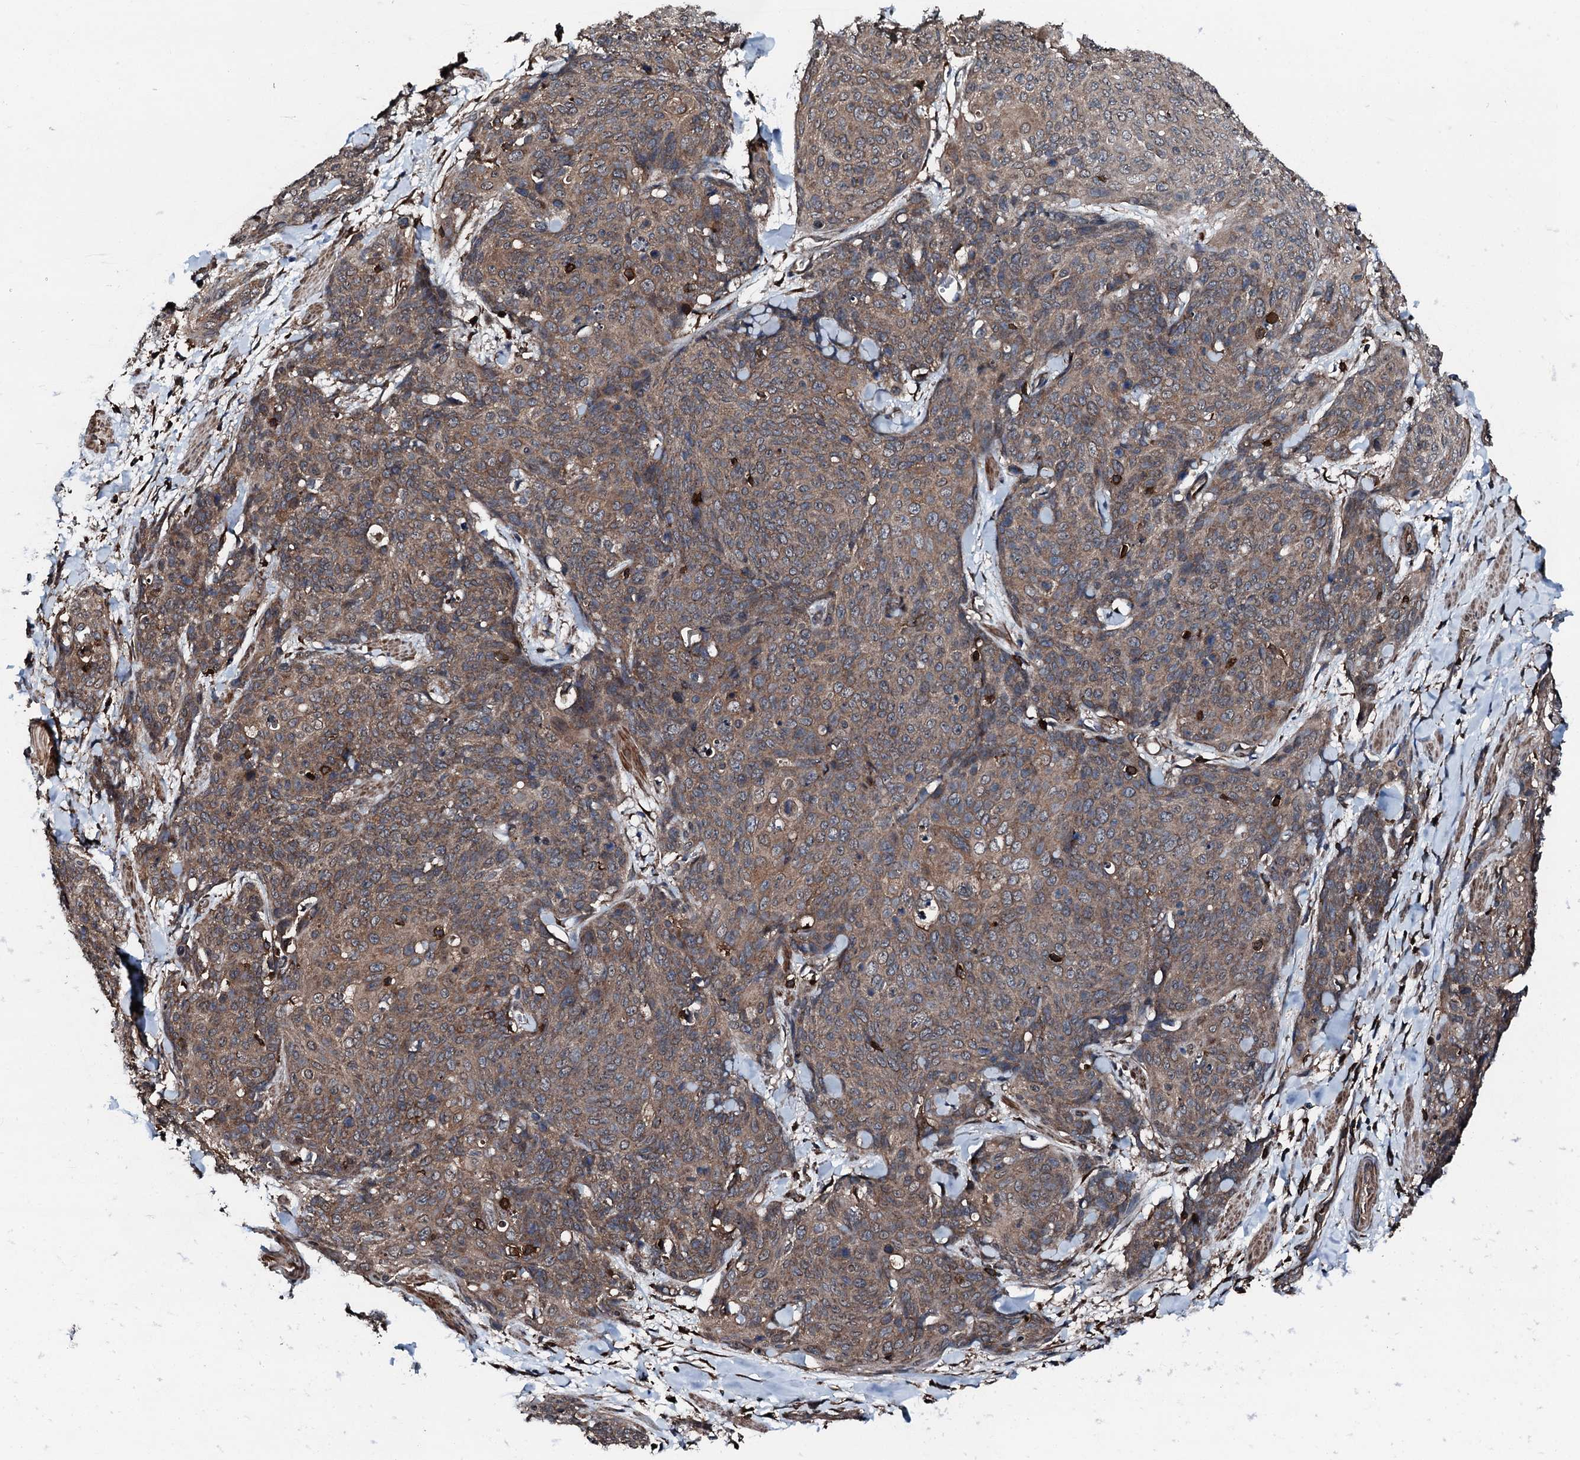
{"staining": {"intensity": "weak", "quantity": ">75%", "location": "cytoplasmic/membranous"}, "tissue": "skin cancer", "cell_type": "Tumor cells", "image_type": "cancer", "snomed": [{"axis": "morphology", "description": "Squamous cell carcinoma, NOS"}, {"axis": "topography", "description": "Skin"}, {"axis": "topography", "description": "Vulva"}], "caption": "Brown immunohistochemical staining in skin cancer (squamous cell carcinoma) reveals weak cytoplasmic/membranous staining in approximately >75% of tumor cells. The protein is shown in brown color, while the nuclei are stained blue.", "gene": "EDC4", "patient": {"sex": "female", "age": 85}}